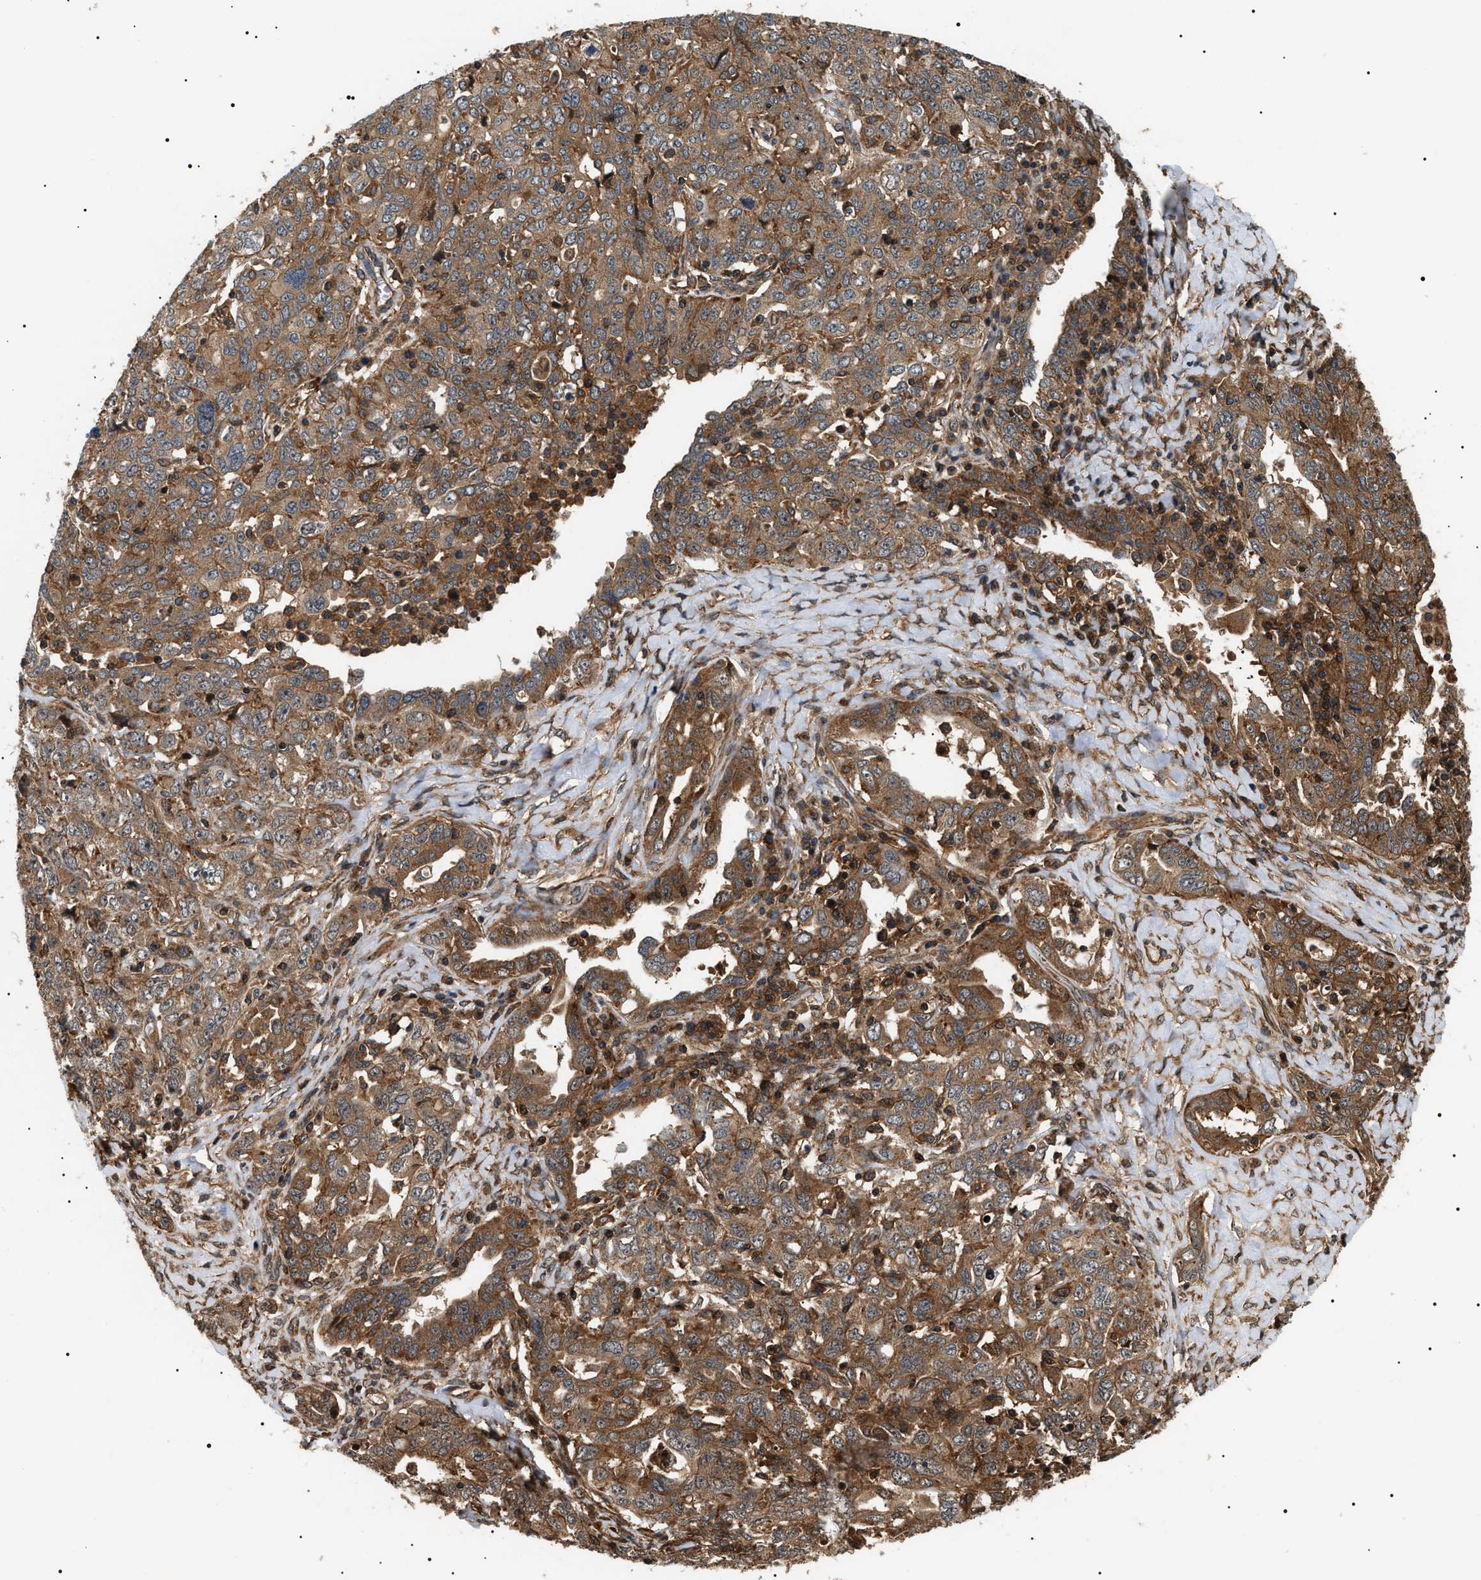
{"staining": {"intensity": "moderate", "quantity": ">75%", "location": "cytoplasmic/membranous"}, "tissue": "ovarian cancer", "cell_type": "Tumor cells", "image_type": "cancer", "snomed": [{"axis": "morphology", "description": "Carcinoma, endometroid"}, {"axis": "topography", "description": "Ovary"}], "caption": "Ovarian endometroid carcinoma tissue shows moderate cytoplasmic/membranous positivity in approximately >75% of tumor cells, visualized by immunohistochemistry.", "gene": "SH3GLB2", "patient": {"sex": "female", "age": 62}}